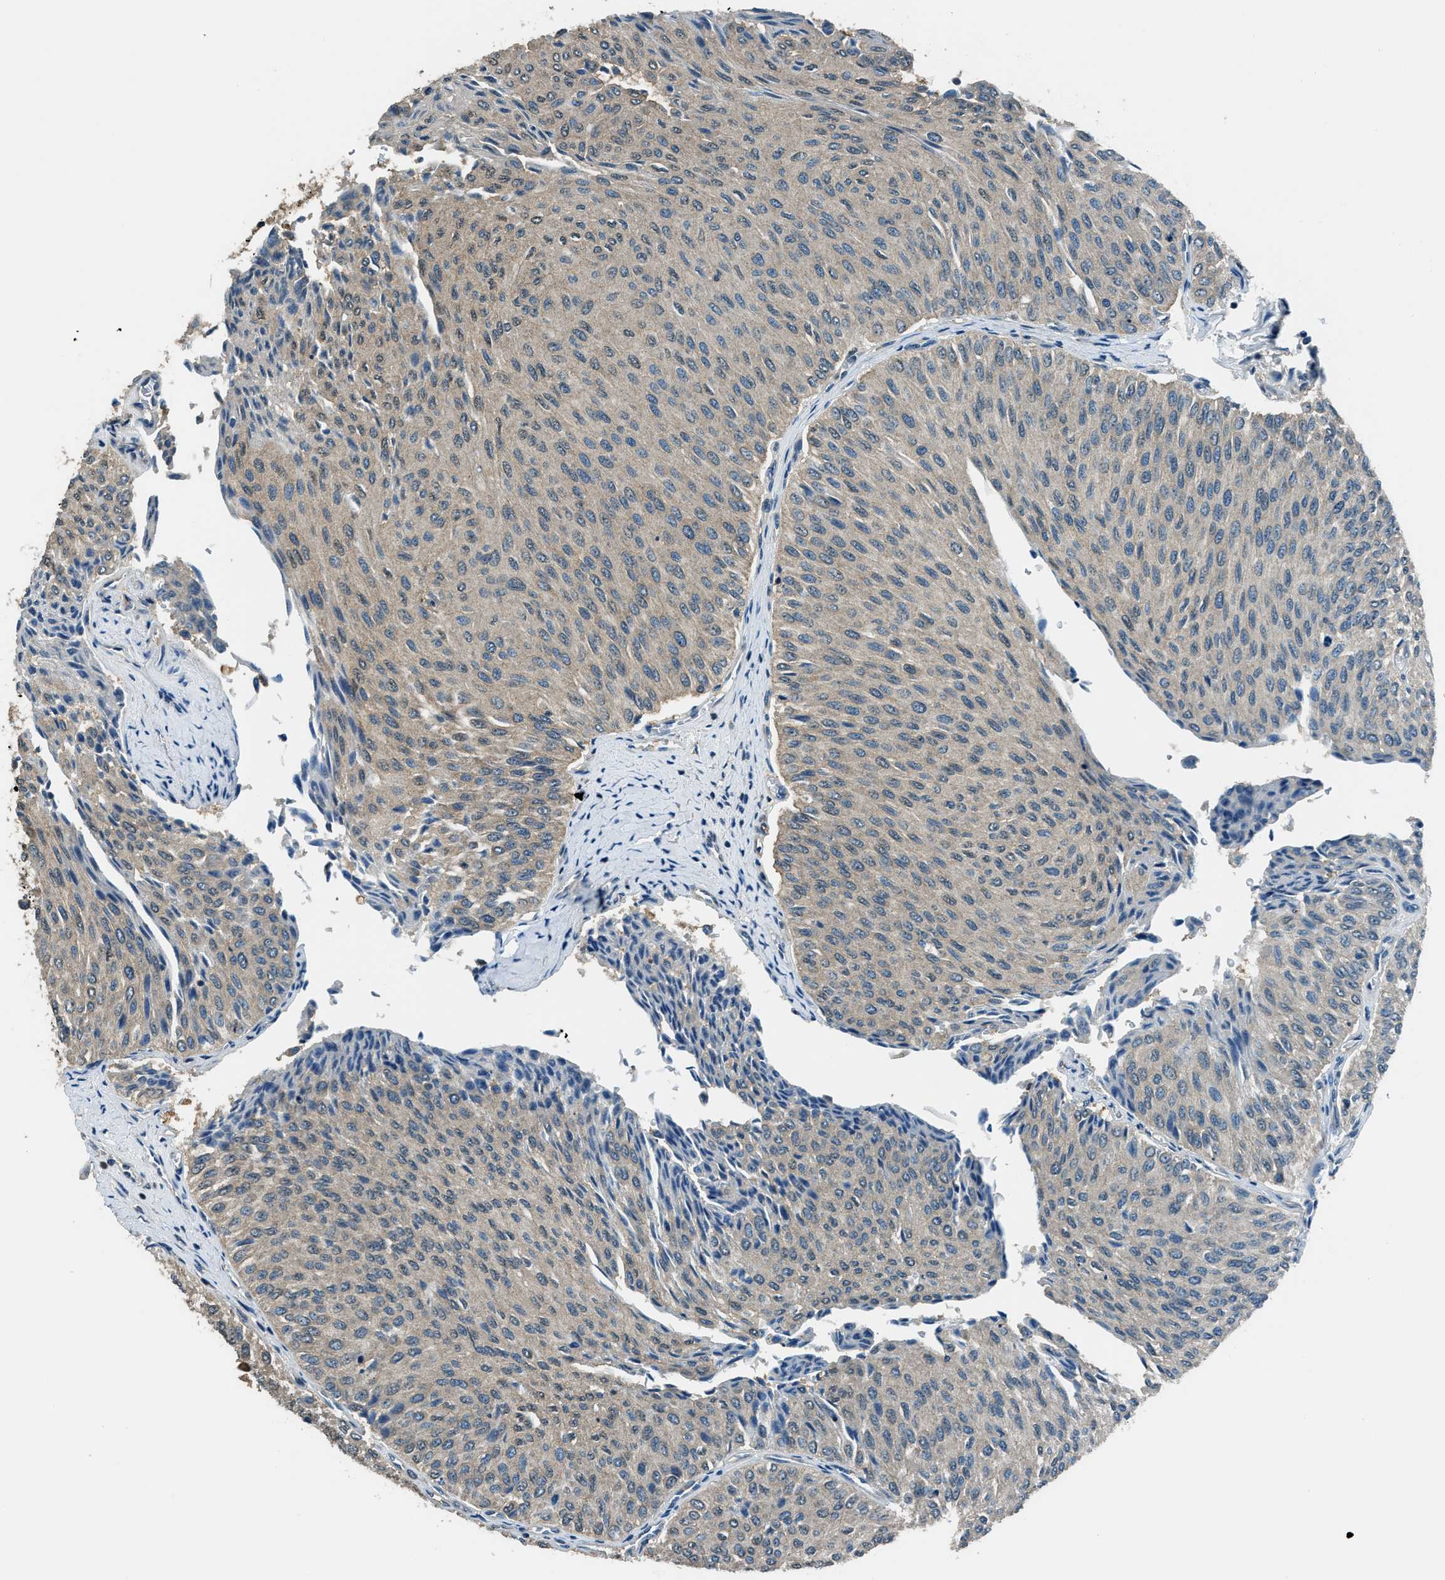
{"staining": {"intensity": "negative", "quantity": "none", "location": "none"}, "tissue": "urothelial cancer", "cell_type": "Tumor cells", "image_type": "cancer", "snomed": [{"axis": "morphology", "description": "Urothelial carcinoma, Low grade"}, {"axis": "topography", "description": "Urinary bladder"}], "caption": "Image shows no significant protein staining in tumor cells of low-grade urothelial carcinoma. (Stains: DAB immunohistochemistry (IHC) with hematoxylin counter stain, Microscopy: brightfield microscopy at high magnification).", "gene": "ARFGAP2", "patient": {"sex": "male", "age": 78}}